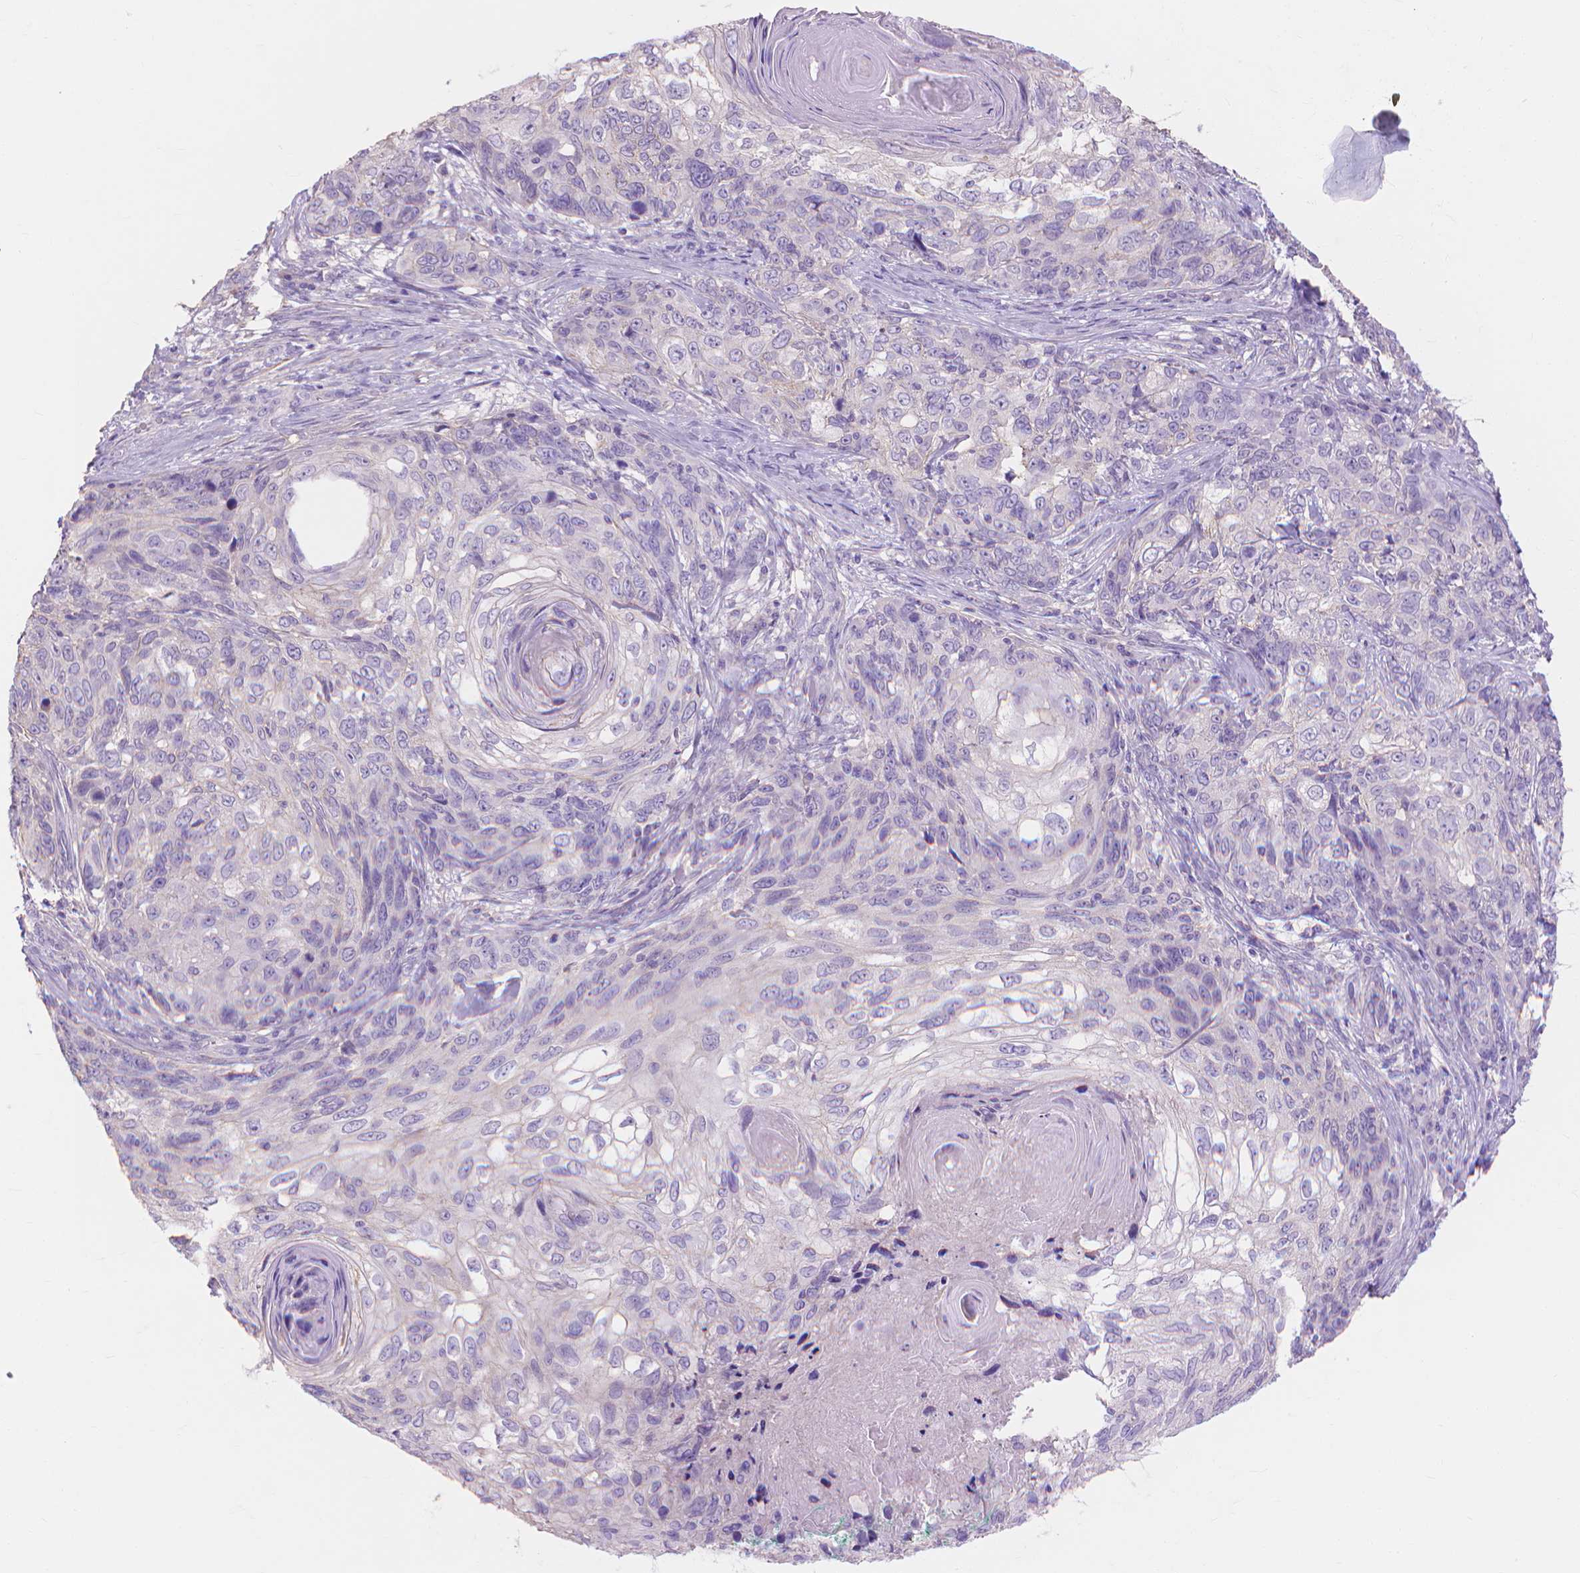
{"staining": {"intensity": "negative", "quantity": "none", "location": "none"}, "tissue": "skin cancer", "cell_type": "Tumor cells", "image_type": "cancer", "snomed": [{"axis": "morphology", "description": "Squamous cell carcinoma, NOS"}, {"axis": "topography", "description": "Skin"}], "caption": "This is a micrograph of immunohistochemistry (IHC) staining of squamous cell carcinoma (skin), which shows no expression in tumor cells.", "gene": "MBLAC1", "patient": {"sex": "male", "age": 92}}